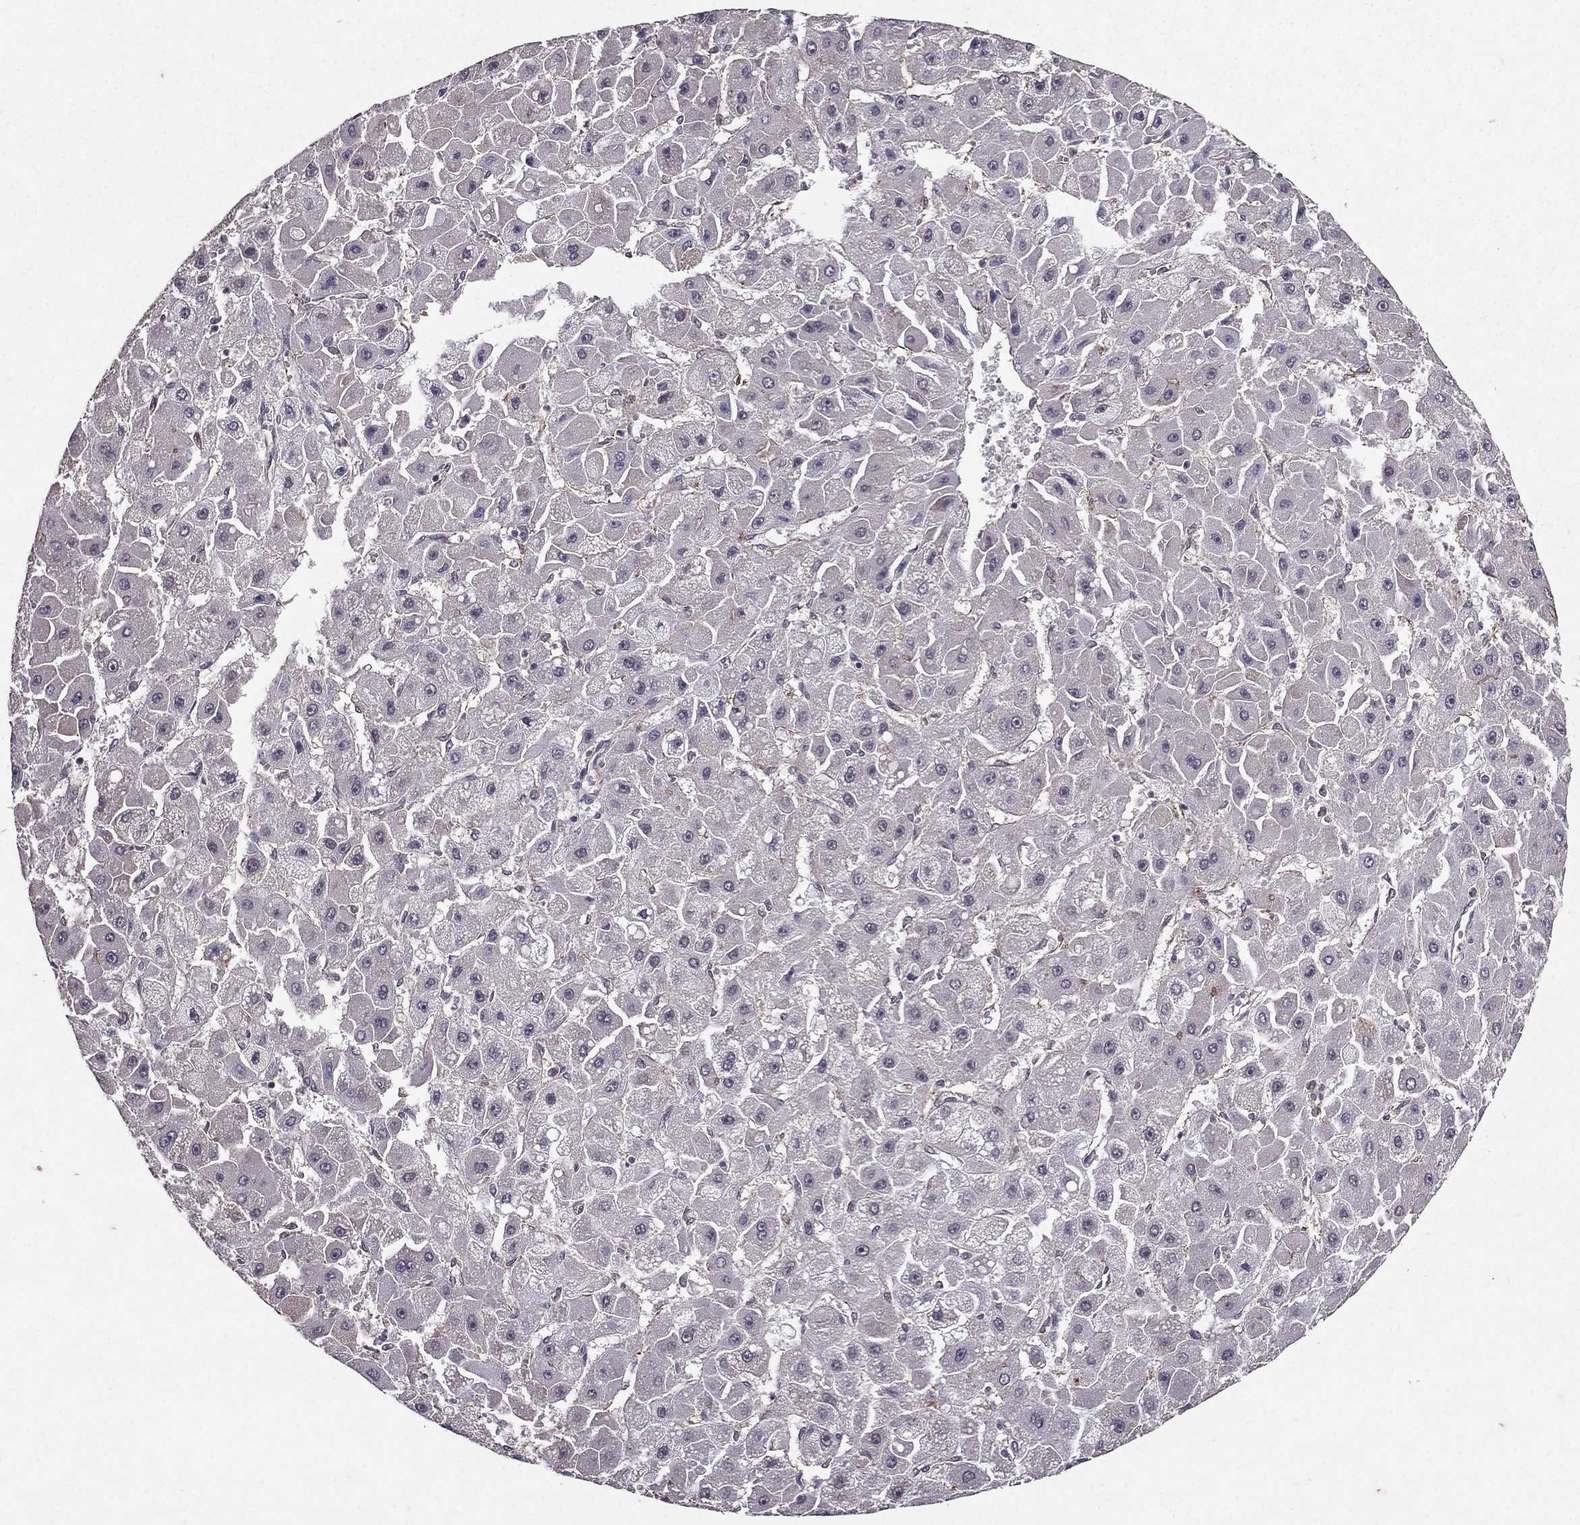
{"staining": {"intensity": "negative", "quantity": "none", "location": "none"}, "tissue": "liver cancer", "cell_type": "Tumor cells", "image_type": "cancer", "snomed": [{"axis": "morphology", "description": "Carcinoma, Hepatocellular, NOS"}, {"axis": "topography", "description": "Liver"}], "caption": "The photomicrograph shows no staining of tumor cells in liver cancer. (Immunohistochemistry, brightfield microscopy, high magnification).", "gene": "RASIP1", "patient": {"sex": "female", "age": 25}}